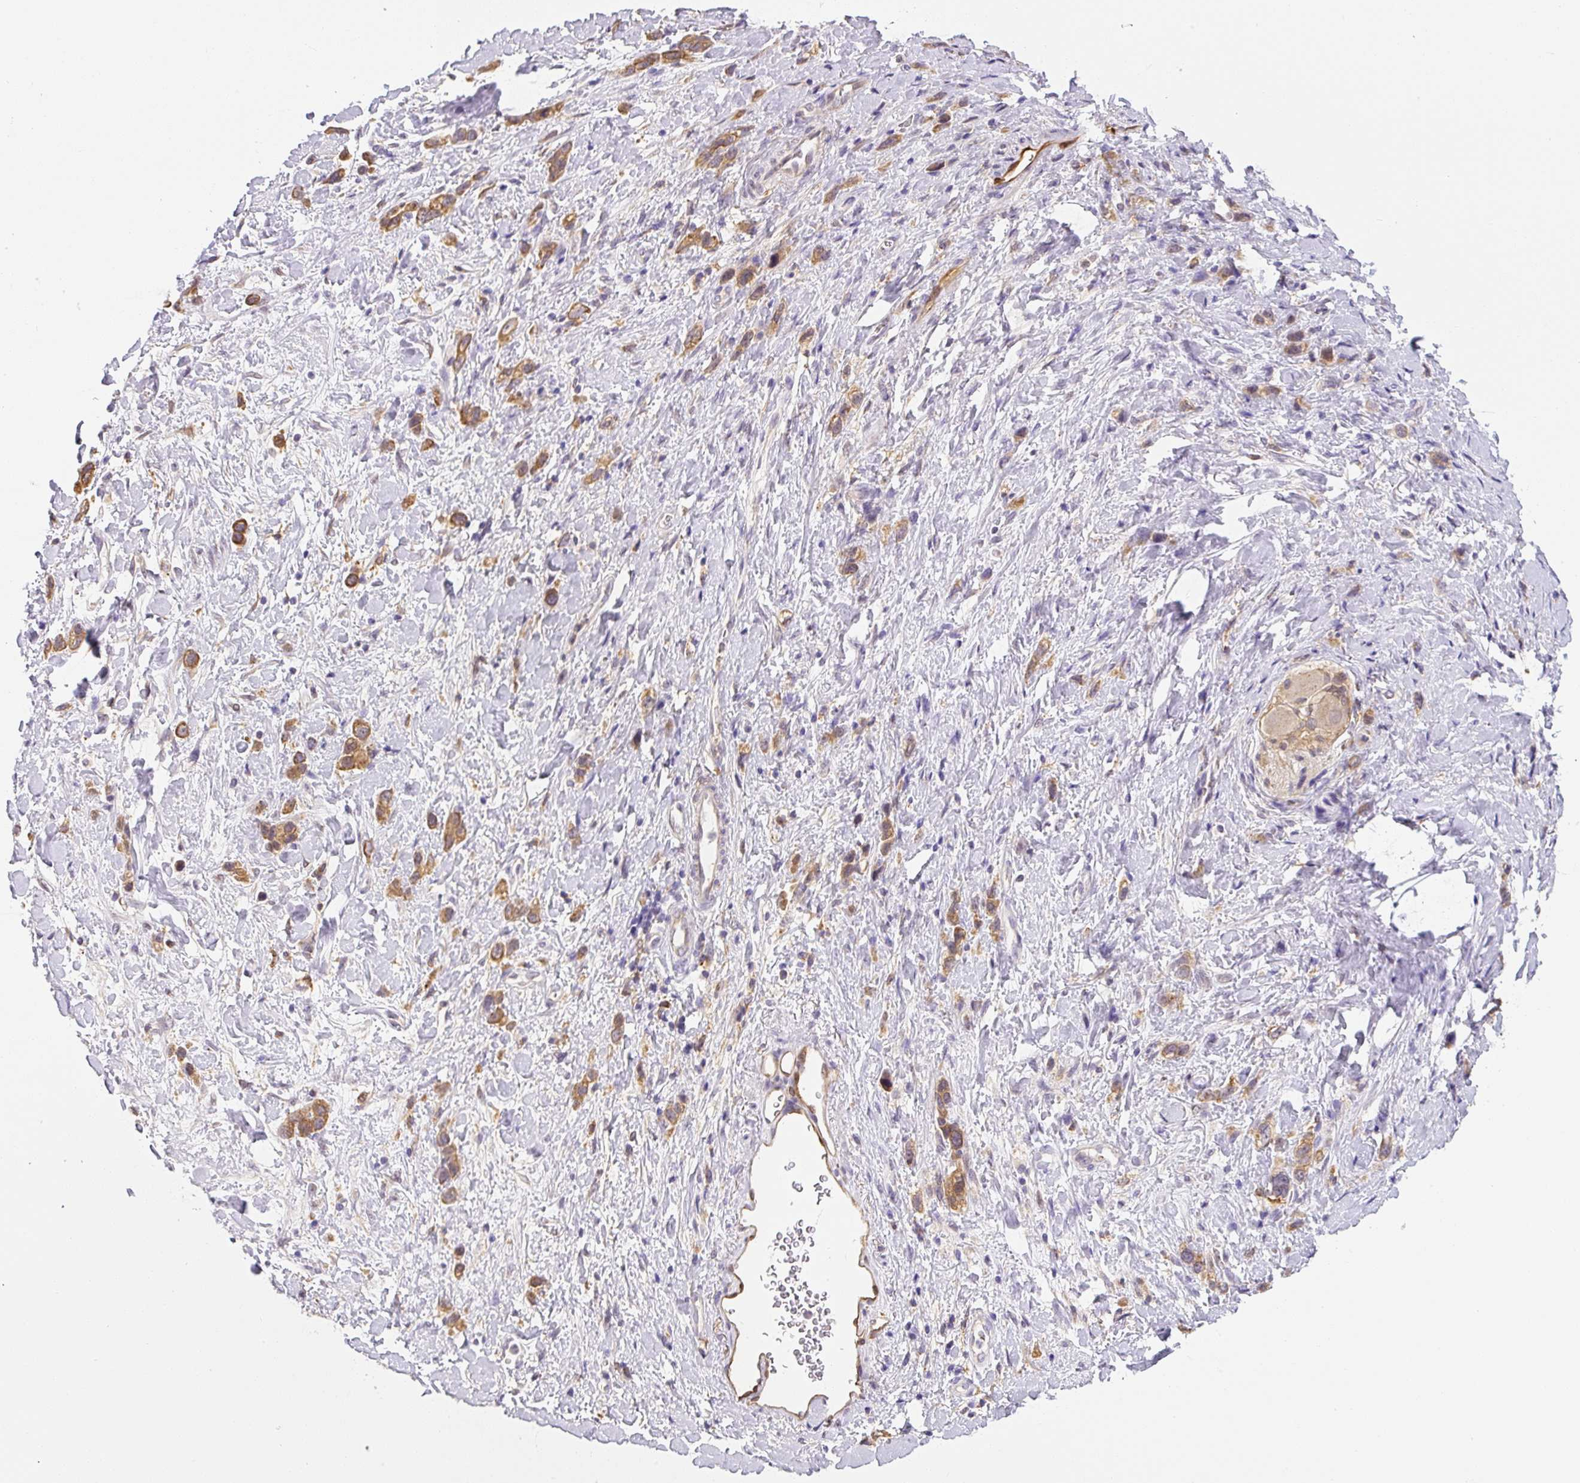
{"staining": {"intensity": "moderate", "quantity": ">75%", "location": "cytoplasmic/membranous"}, "tissue": "stomach cancer", "cell_type": "Tumor cells", "image_type": "cancer", "snomed": [{"axis": "morphology", "description": "Adenocarcinoma, NOS"}, {"axis": "topography", "description": "Stomach"}], "caption": "A micrograph showing moderate cytoplasmic/membranous positivity in about >75% of tumor cells in stomach adenocarcinoma, as visualized by brown immunohistochemical staining.", "gene": "PLA2G4A", "patient": {"sex": "female", "age": 65}}